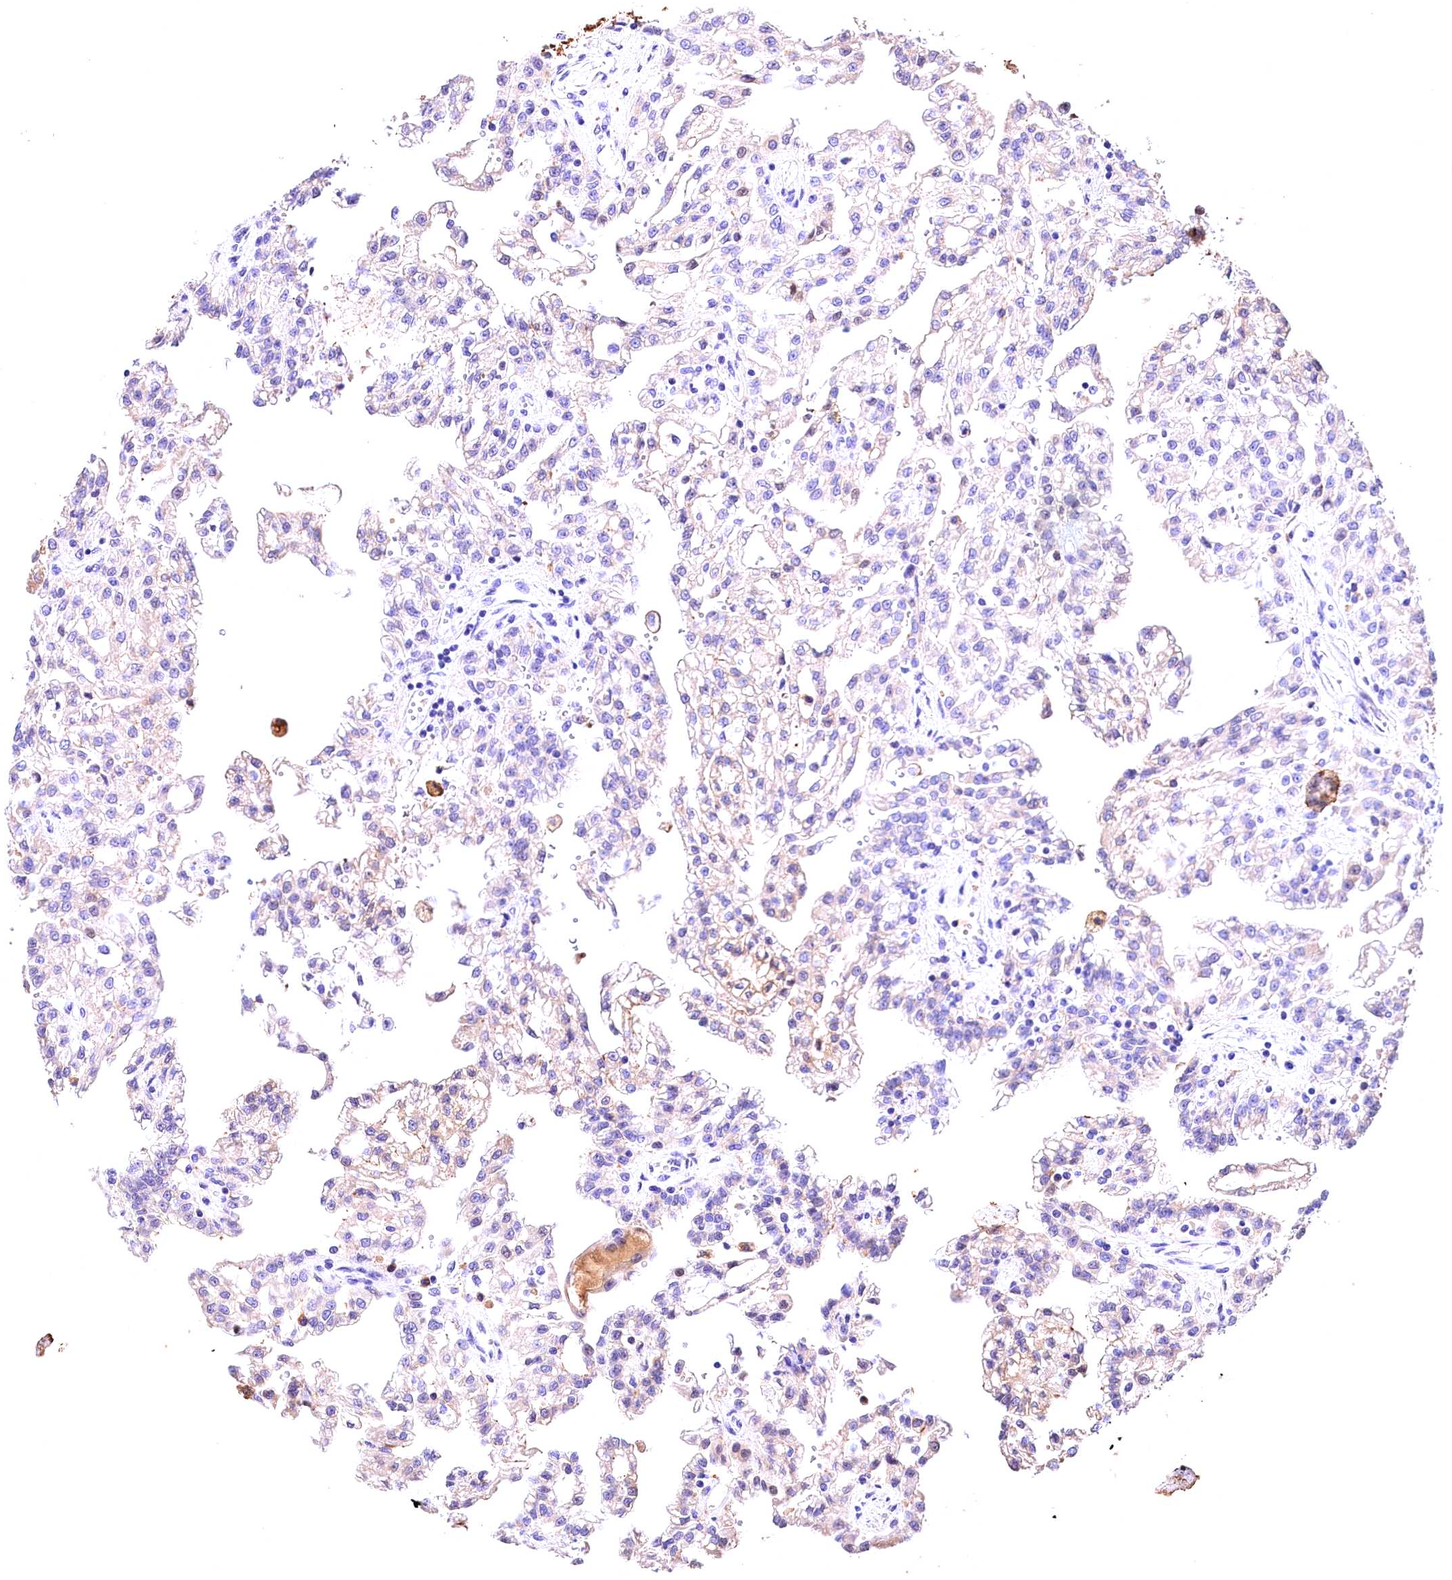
{"staining": {"intensity": "weak", "quantity": "<25%", "location": "cytoplasmic/membranous"}, "tissue": "renal cancer", "cell_type": "Tumor cells", "image_type": "cancer", "snomed": [{"axis": "morphology", "description": "Adenocarcinoma, NOS"}, {"axis": "topography", "description": "Kidney"}], "caption": "The micrograph exhibits no staining of tumor cells in renal cancer.", "gene": "ARMC6", "patient": {"sex": "male", "age": 63}}